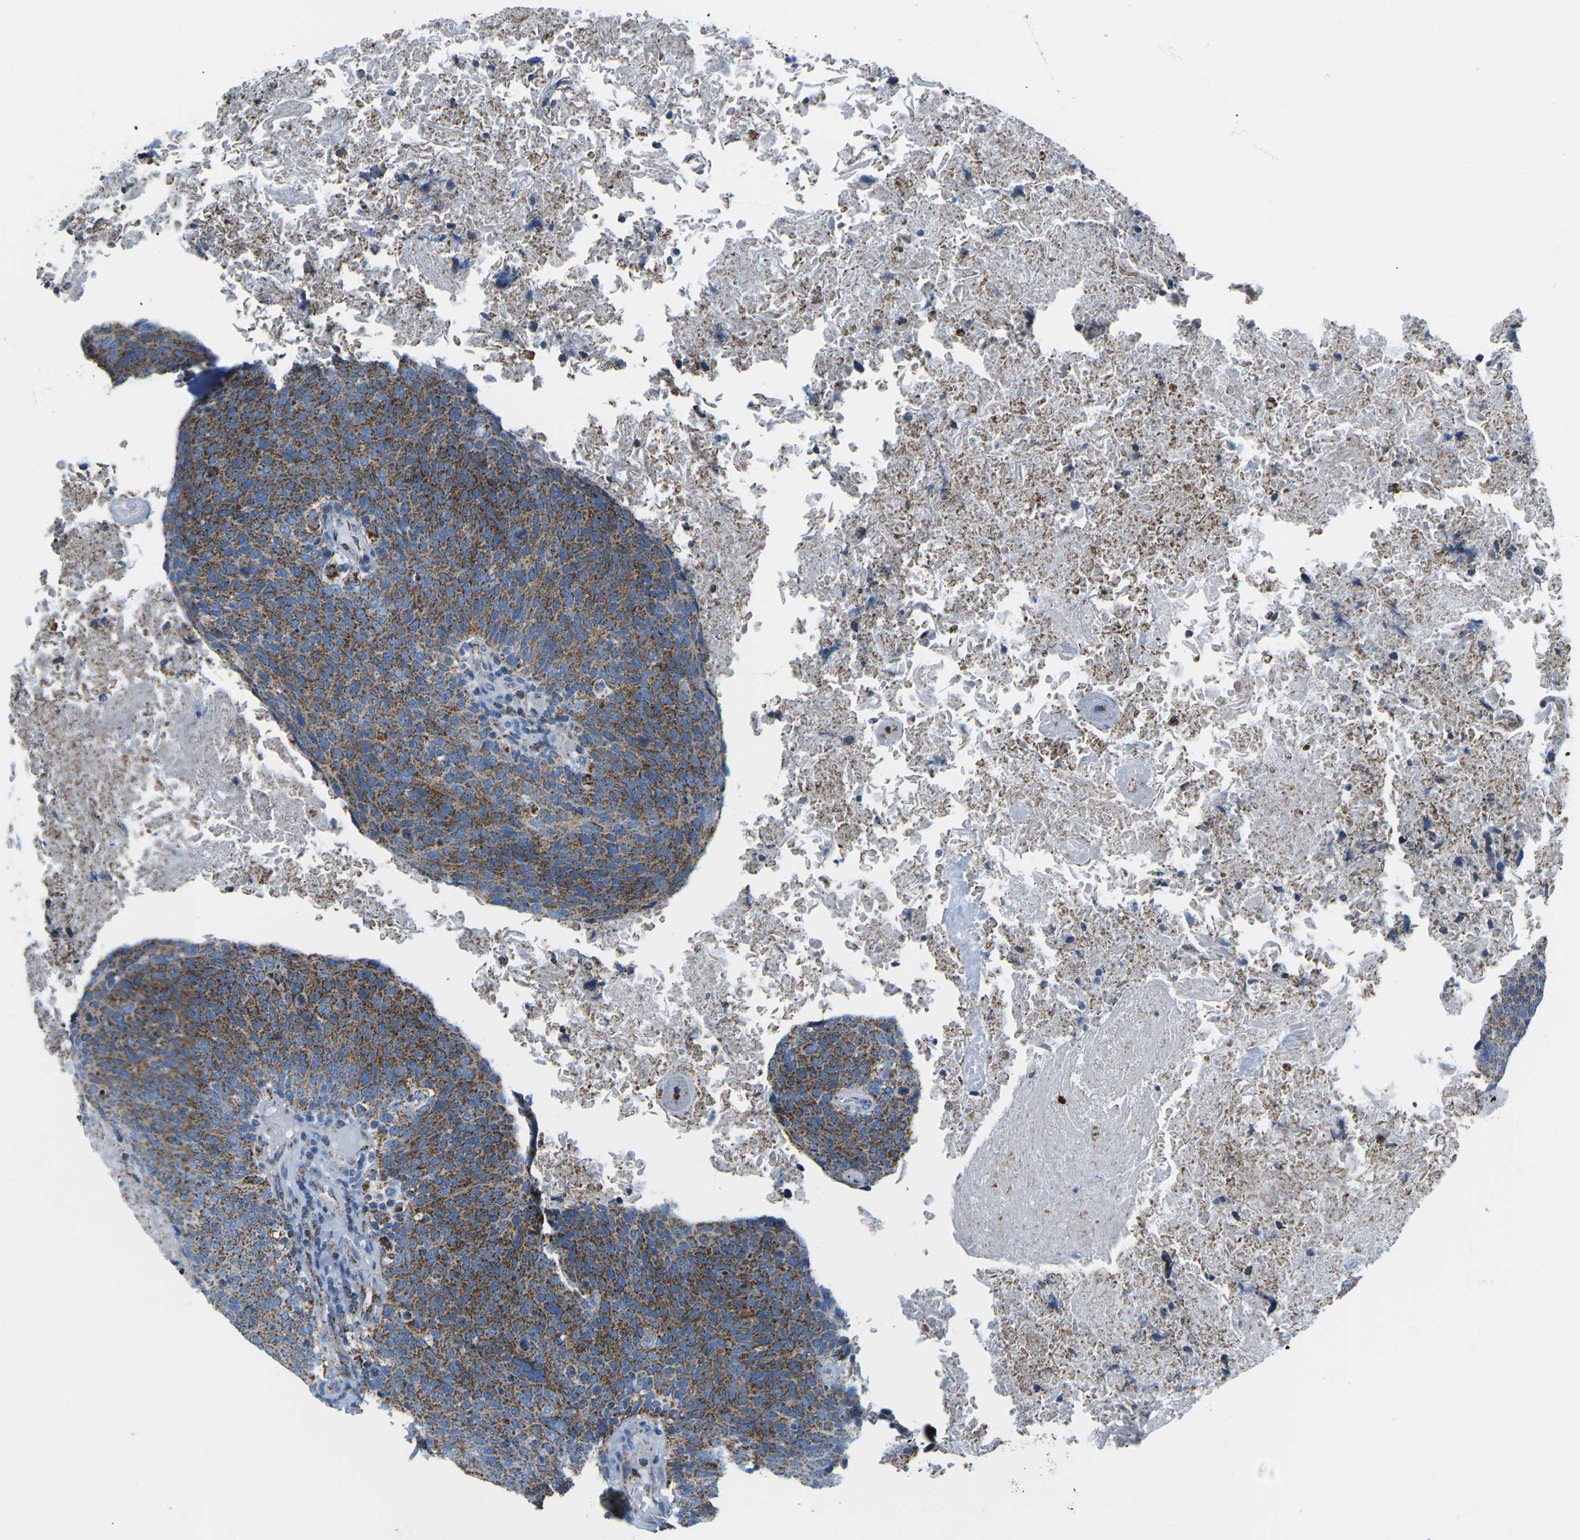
{"staining": {"intensity": "strong", "quantity": ">75%", "location": "cytoplasmic/membranous"}, "tissue": "head and neck cancer", "cell_type": "Tumor cells", "image_type": "cancer", "snomed": [{"axis": "morphology", "description": "Squamous cell carcinoma, NOS"}, {"axis": "morphology", "description": "Squamous cell carcinoma, metastatic, NOS"}, {"axis": "topography", "description": "Lymph node"}, {"axis": "topography", "description": "Head-Neck"}], "caption": "High-power microscopy captured an IHC micrograph of head and neck cancer (squamous cell carcinoma), revealing strong cytoplasmic/membranous expression in about >75% of tumor cells.", "gene": "COX6C", "patient": {"sex": "male", "age": 62}}